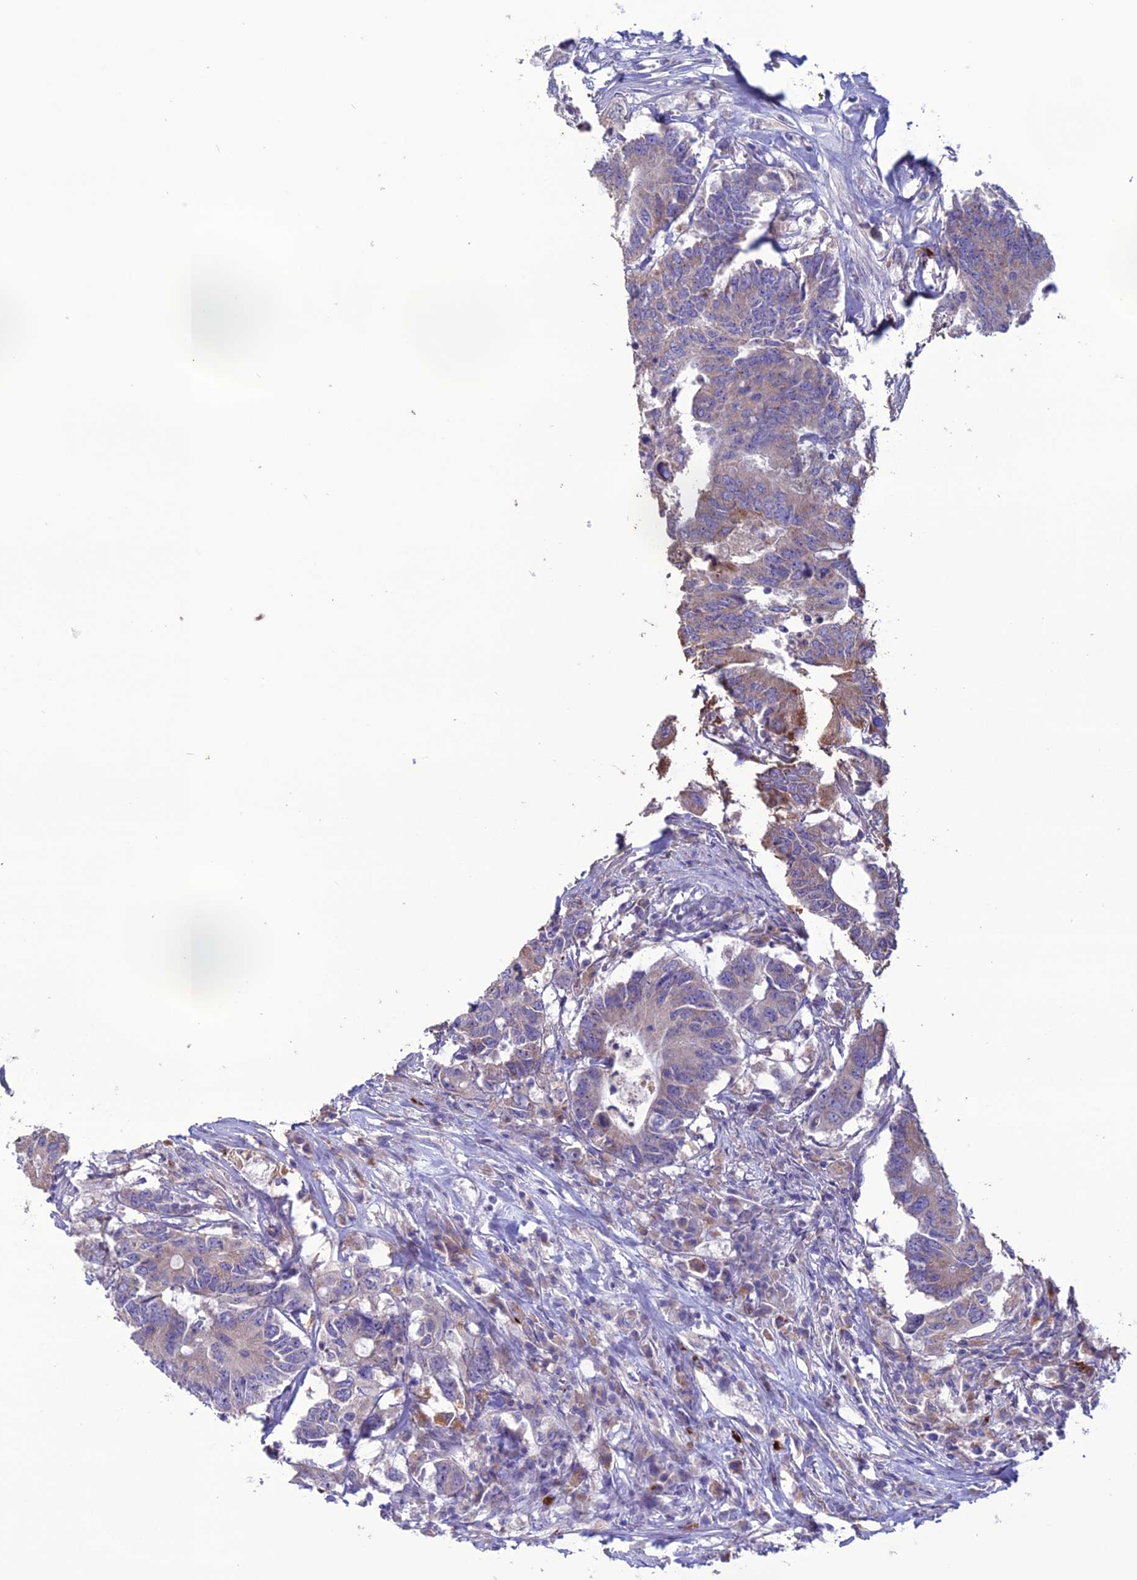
{"staining": {"intensity": "moderate", "quantity": "<25%", "location": "cytoplasmic/membranous"}, "tissue": "colorectal cancer", "cell_type": "Tumor cells", "image_type": "cancer", "snomed": [{"axis": "morphology", "description": "Adenocarcinoma, NOS"}, {"axis": "topography", "description": "Colon"}], "caption": "Immunohistochemical staining of human colorectal cancer reveals moderate cytoplasmic/membranous protein positivity in approximately <25% of tumor cells.", "gene": "CLCN7", "patient": {"sex": "male", "age": 71}}